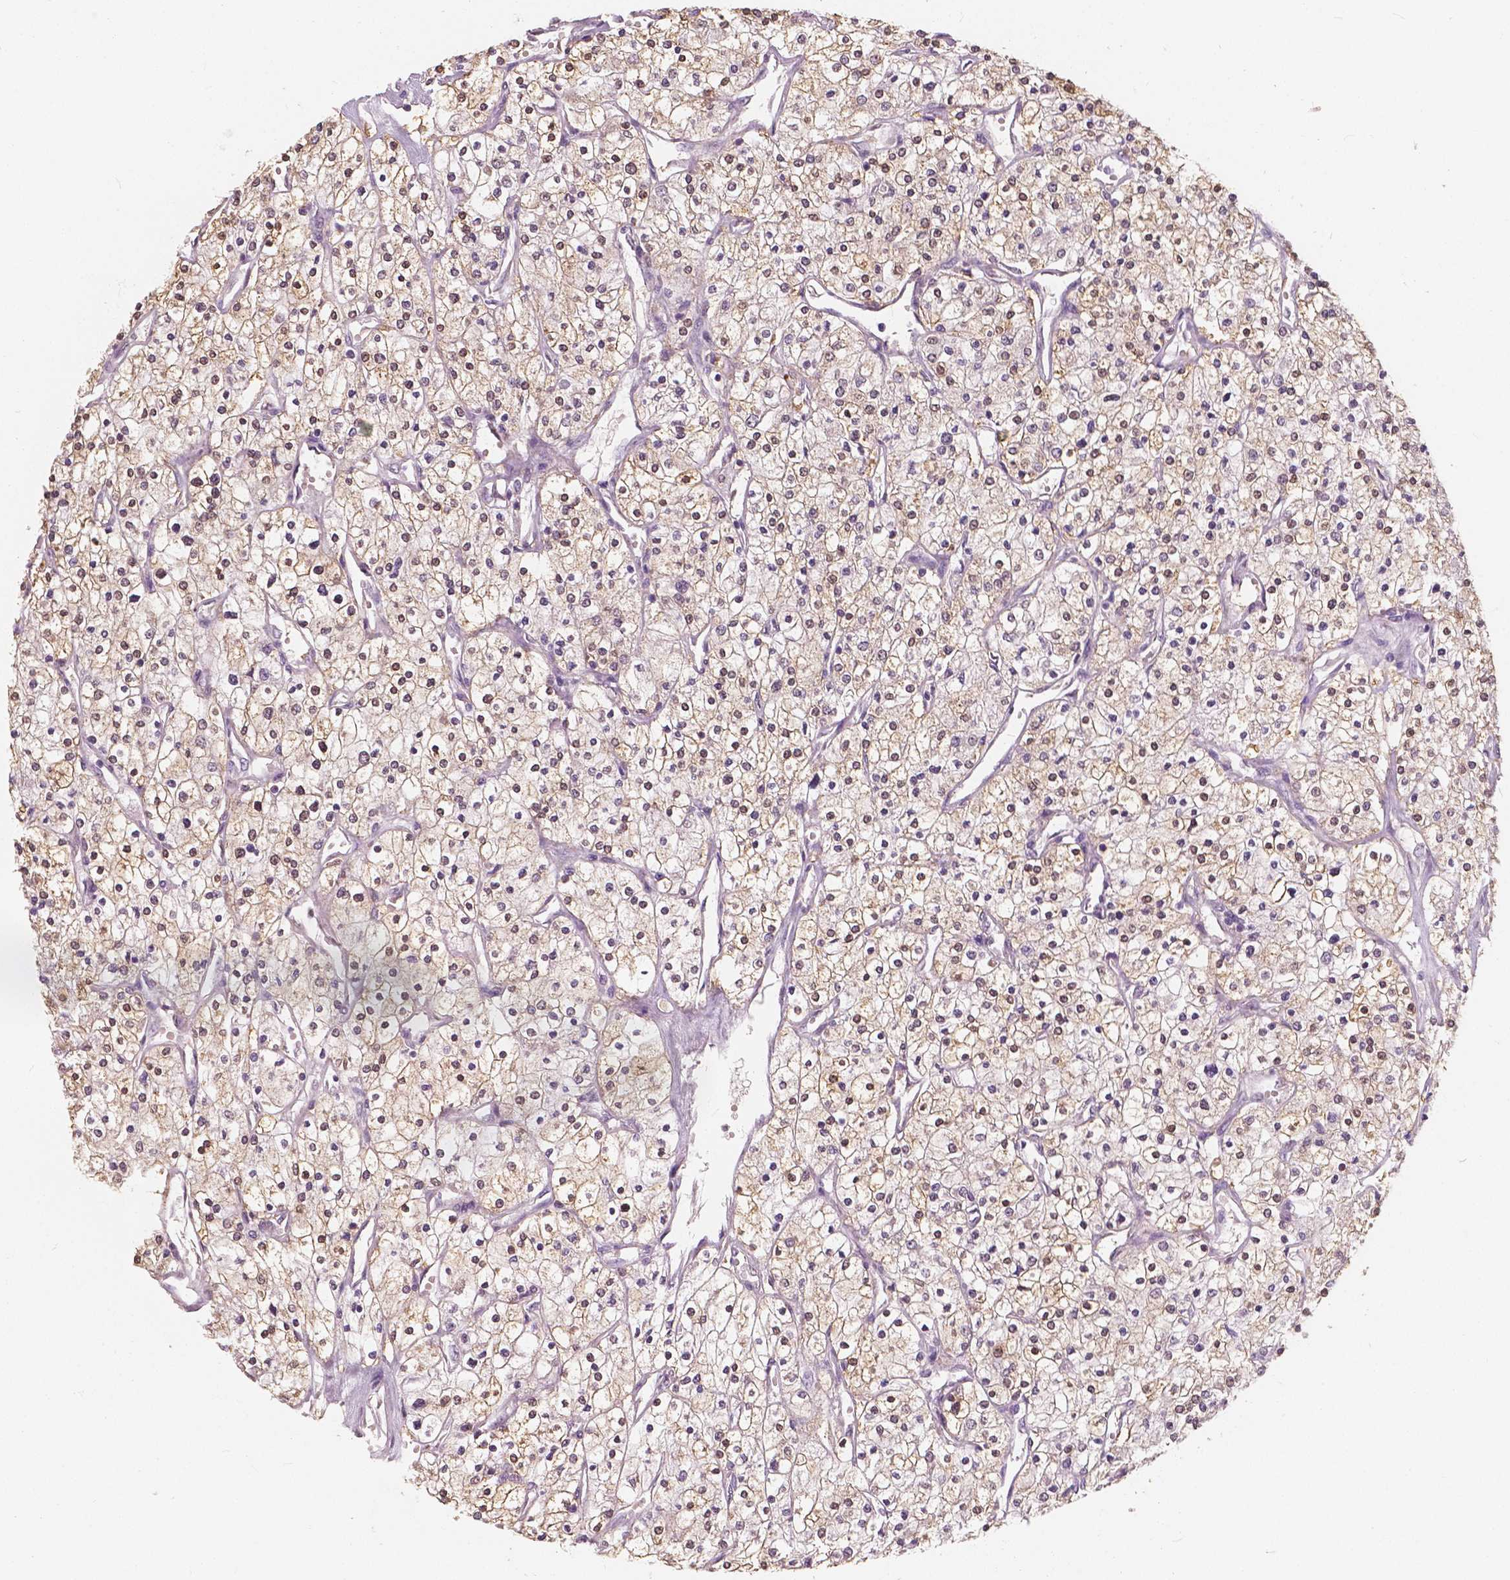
{"staining": {"intensity": "weak", "quantity": "25%-75%", "location": "cytoplasmic/membranous,nuclear"}, "tissue": "renal cancer", "cell_type": "Tumor cells", "image_type": "cancer", "snomed": [{"axis": "morphology", "description": "Adenocarcinoma, NOS"}, {"axis": "topography", "description": "Kidney"}], "caption": "Brown immunohistochemical staining in adenocarcinoma (renal) exhibits weak cytoplasmic/membranous and nuclear expression in about 25%-75% of tumor cells.", "gene": "SAT2", "patient": {"sex": "male", "age": 80}}